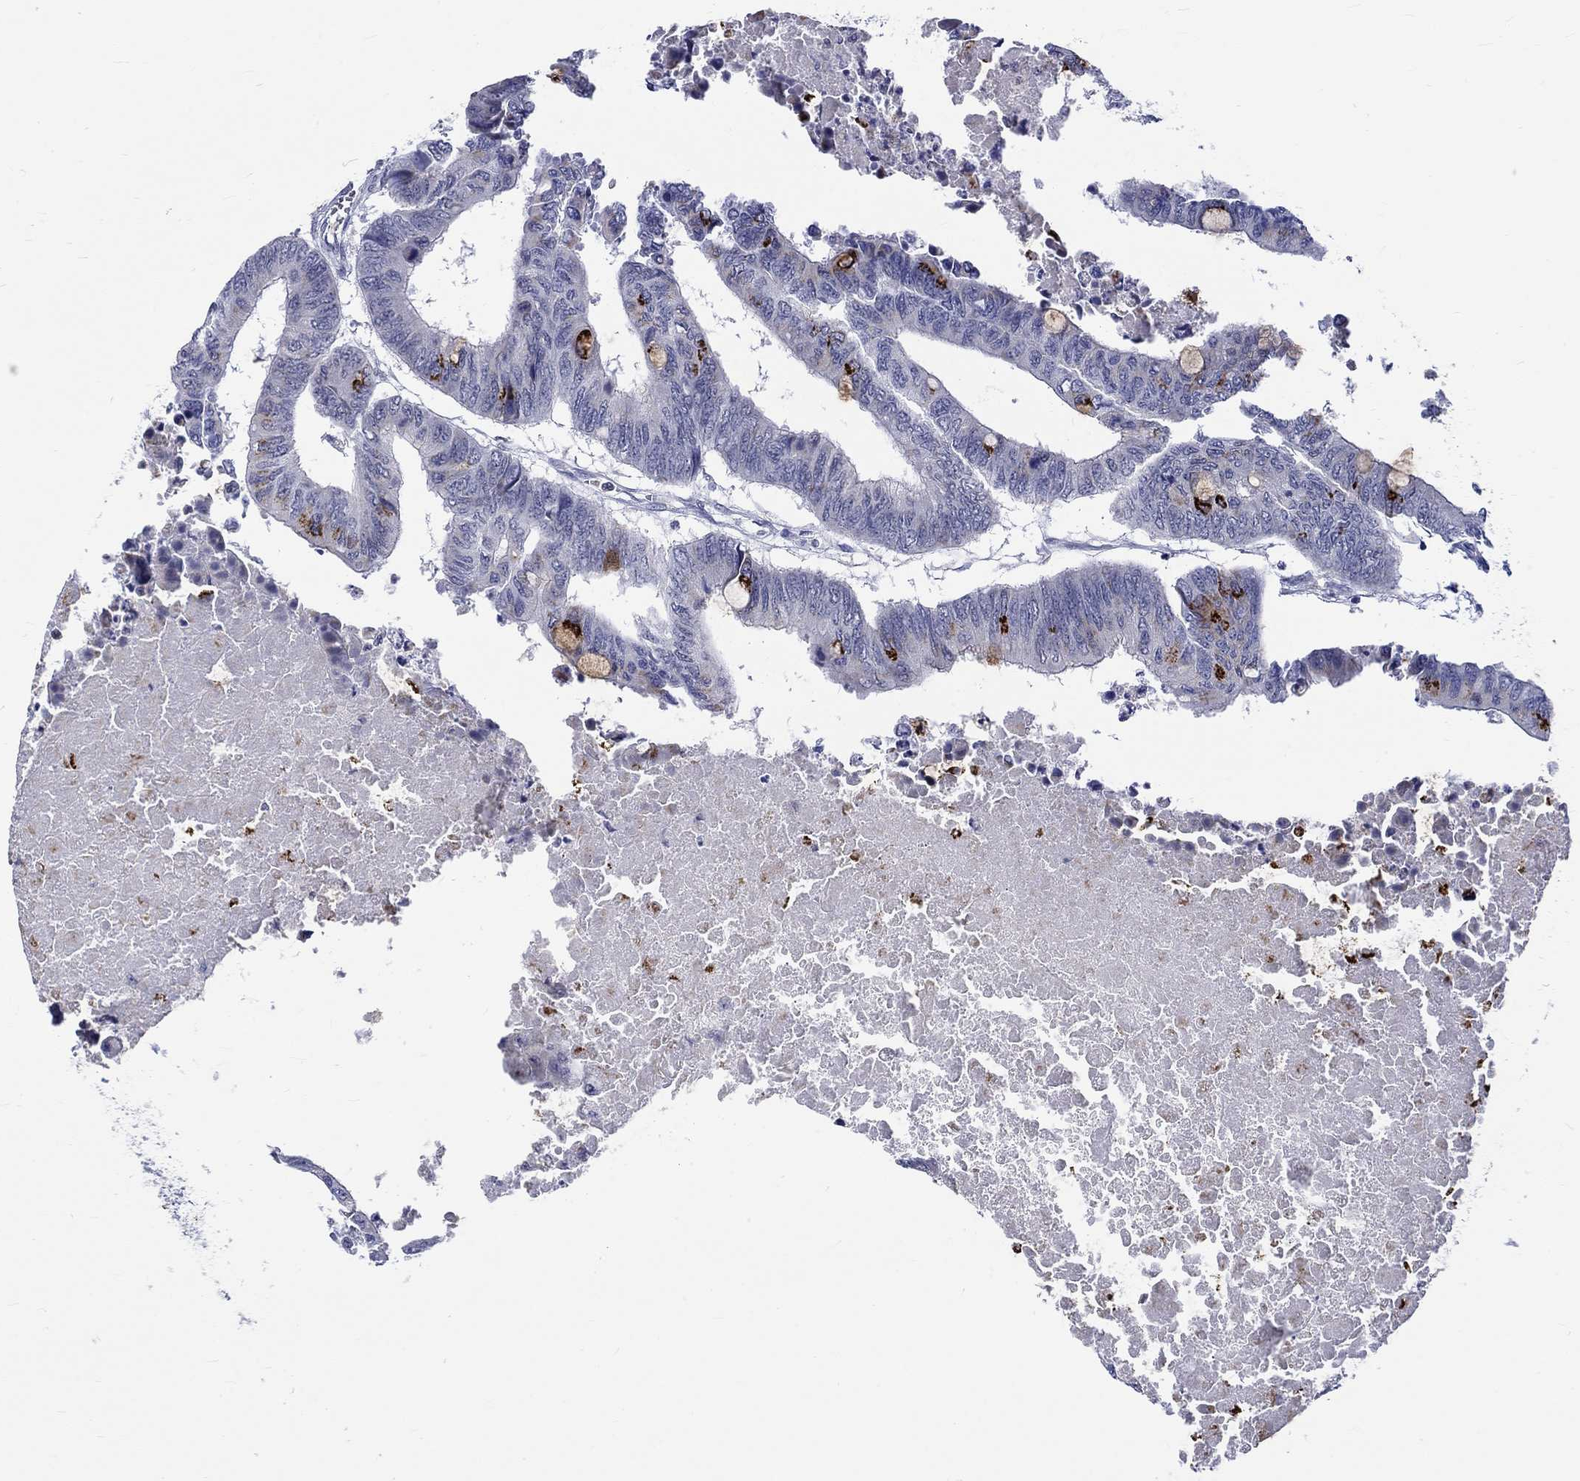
{"staining": {"intensity": "strong", "quantity": "<25%", "location": "cytoplasmic/membranous"}, "tissue": "colorectal cancer", "cell_type": "Tumor cells", "image_type": "cancer", "snomed": [{"axis": "morphology", "description": "Normal tissue, NOS"}, {"axis": "morphology", "description": "Adenocarcinoma, NOS"}, {"axis": "topography", "description": "Rectum"}, {"axis": "topography", "description": "Peripheral nerve tissue"}], "caption": "Human colorectal adenocarcinoma stained with a brown dye displays strong cytoplasmic/membranous positive expression in about <25% of tumor cells.", "gene": "ST6GALNAC1", "patient": {"sex": "male", "age": 92}}